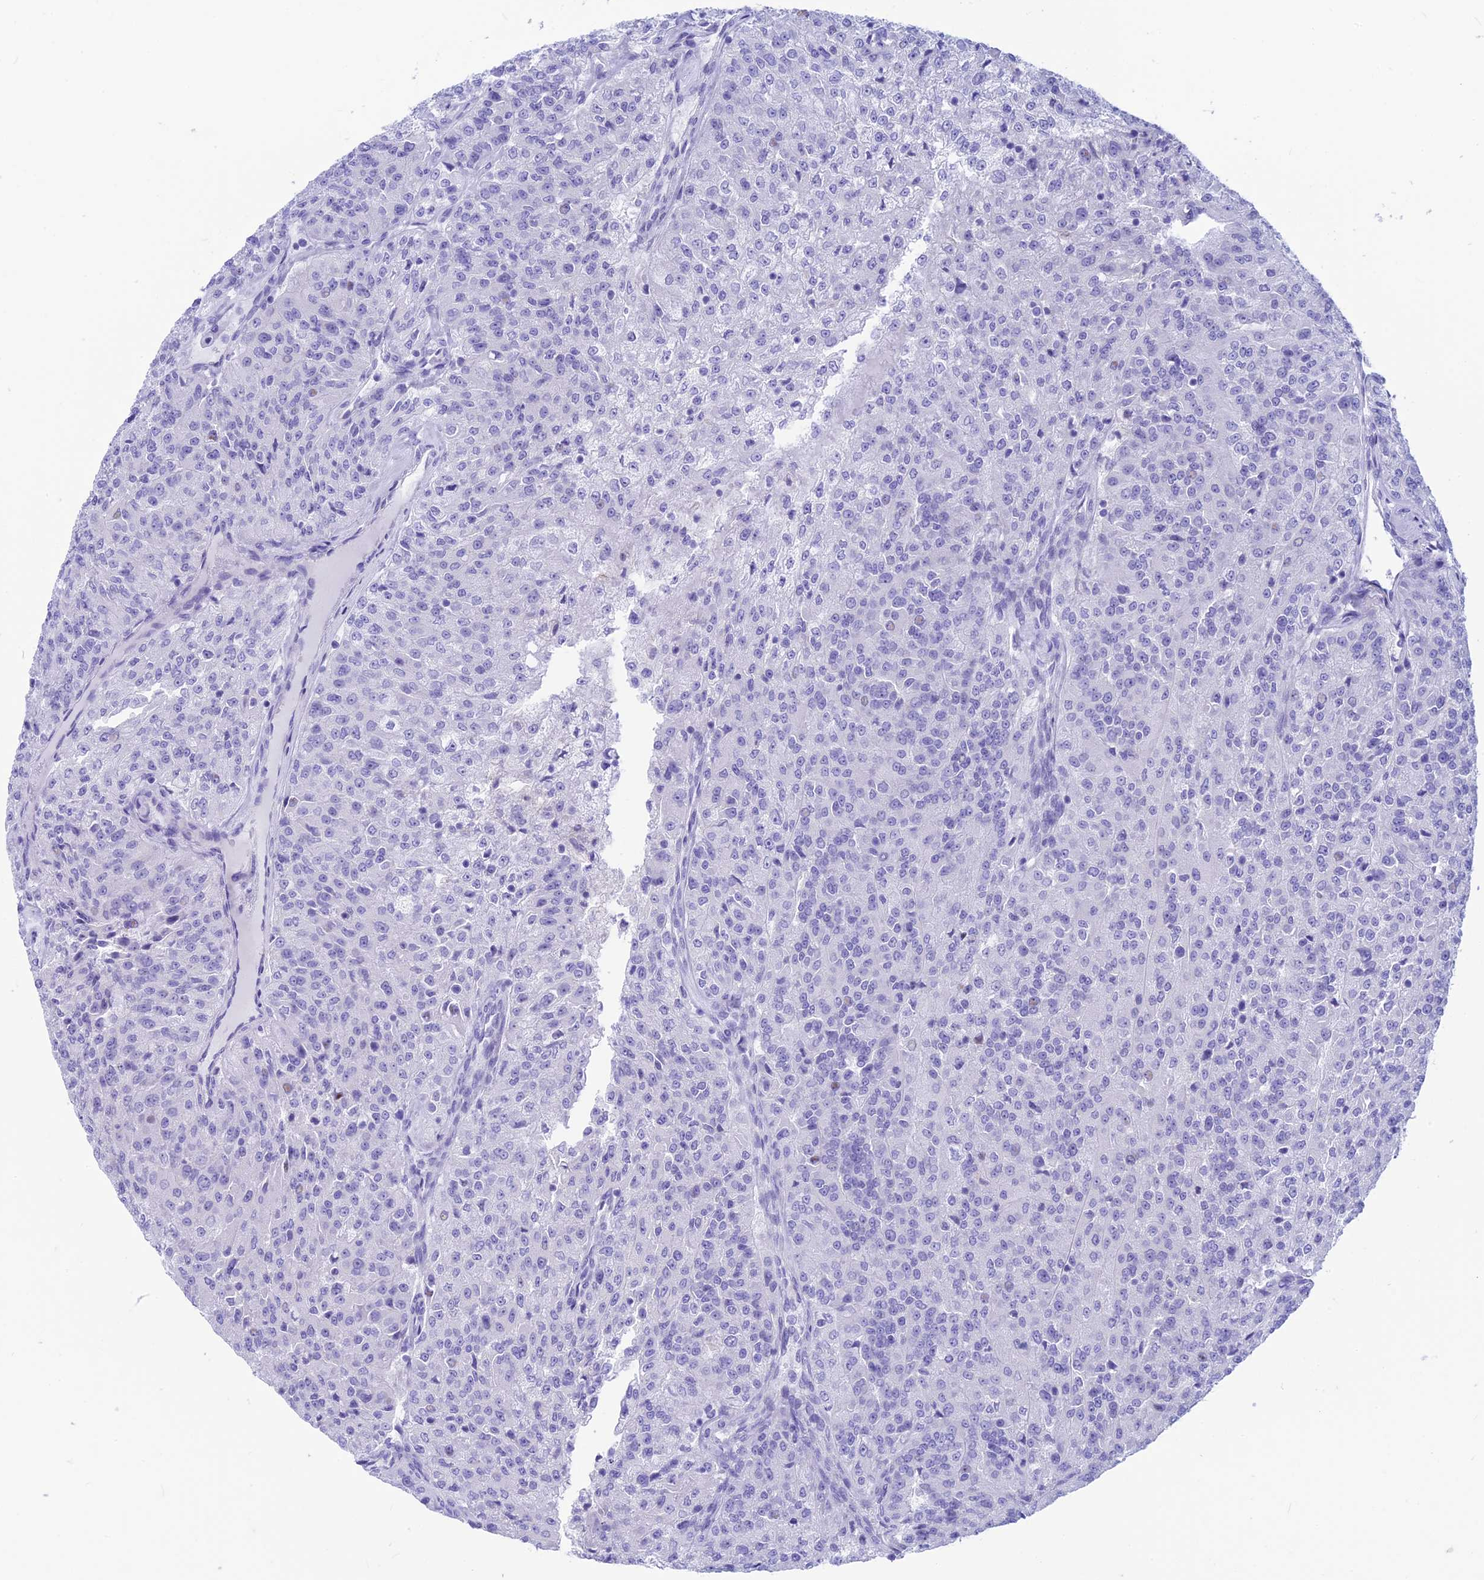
{"staining": {"intensity": "negative", "quantity": "none", "location": "none"}, "tissue": "renal cancer", "cell_type": "Tumor cells", "image_type": "cancer", "snomed": [{"axis": "morphology", "description": "Adenocarcinoma, NOS"}, {"axis": "topography", "description": "Kidney"}], "caption": "This is a micrograph of immunohistochemistry staining of adenocarcinoma (renal), which shows no expression in tumor cells.", "gene": "GNGT2", "patient": {"sex": "female", "age": 63}}